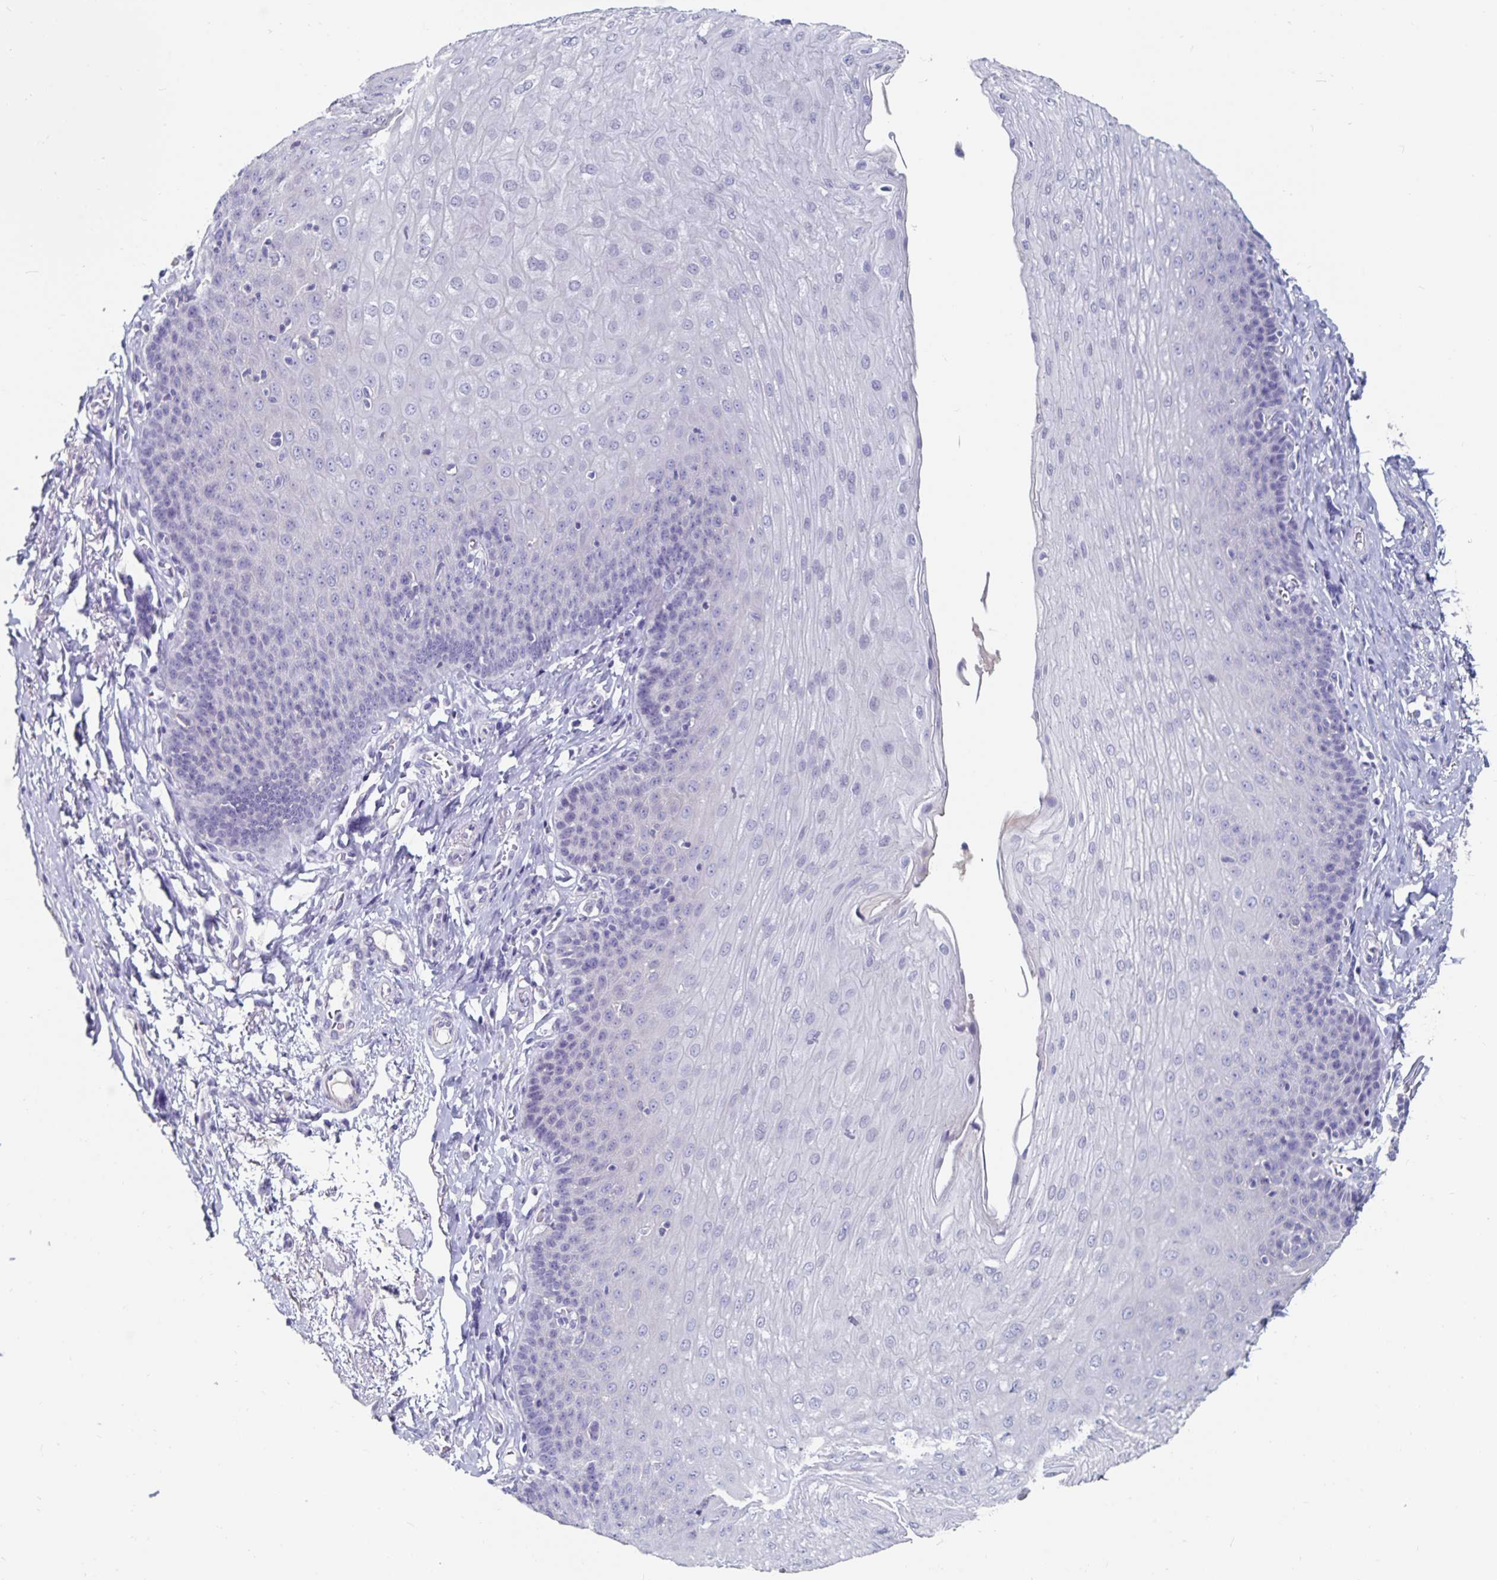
{"staining": {"intensity": "negative", "quantity": "none", "location": "none"}, "tissue": "esophagus", "cell_type": "Squamous epithelial cells", "image_type": "normal", "snomed": [{"axis": "morphology", "description": "Normal tissue, NOS"}, {"axis": "topography", "description": "Esophagus"}], "caption": "Immunohistochemical staining of normal human esophagus reveals no significant staining in squamous epithelial cells. Brightfield microscopy of immunohistochemistry (IHC) stained with DAB (3,3'-diaminobenzidine) (brown) and hematoxylin (blue), captured at high magnification.", "gene": "CFAP69", "patient": {"sex": "female", "age": 81}}